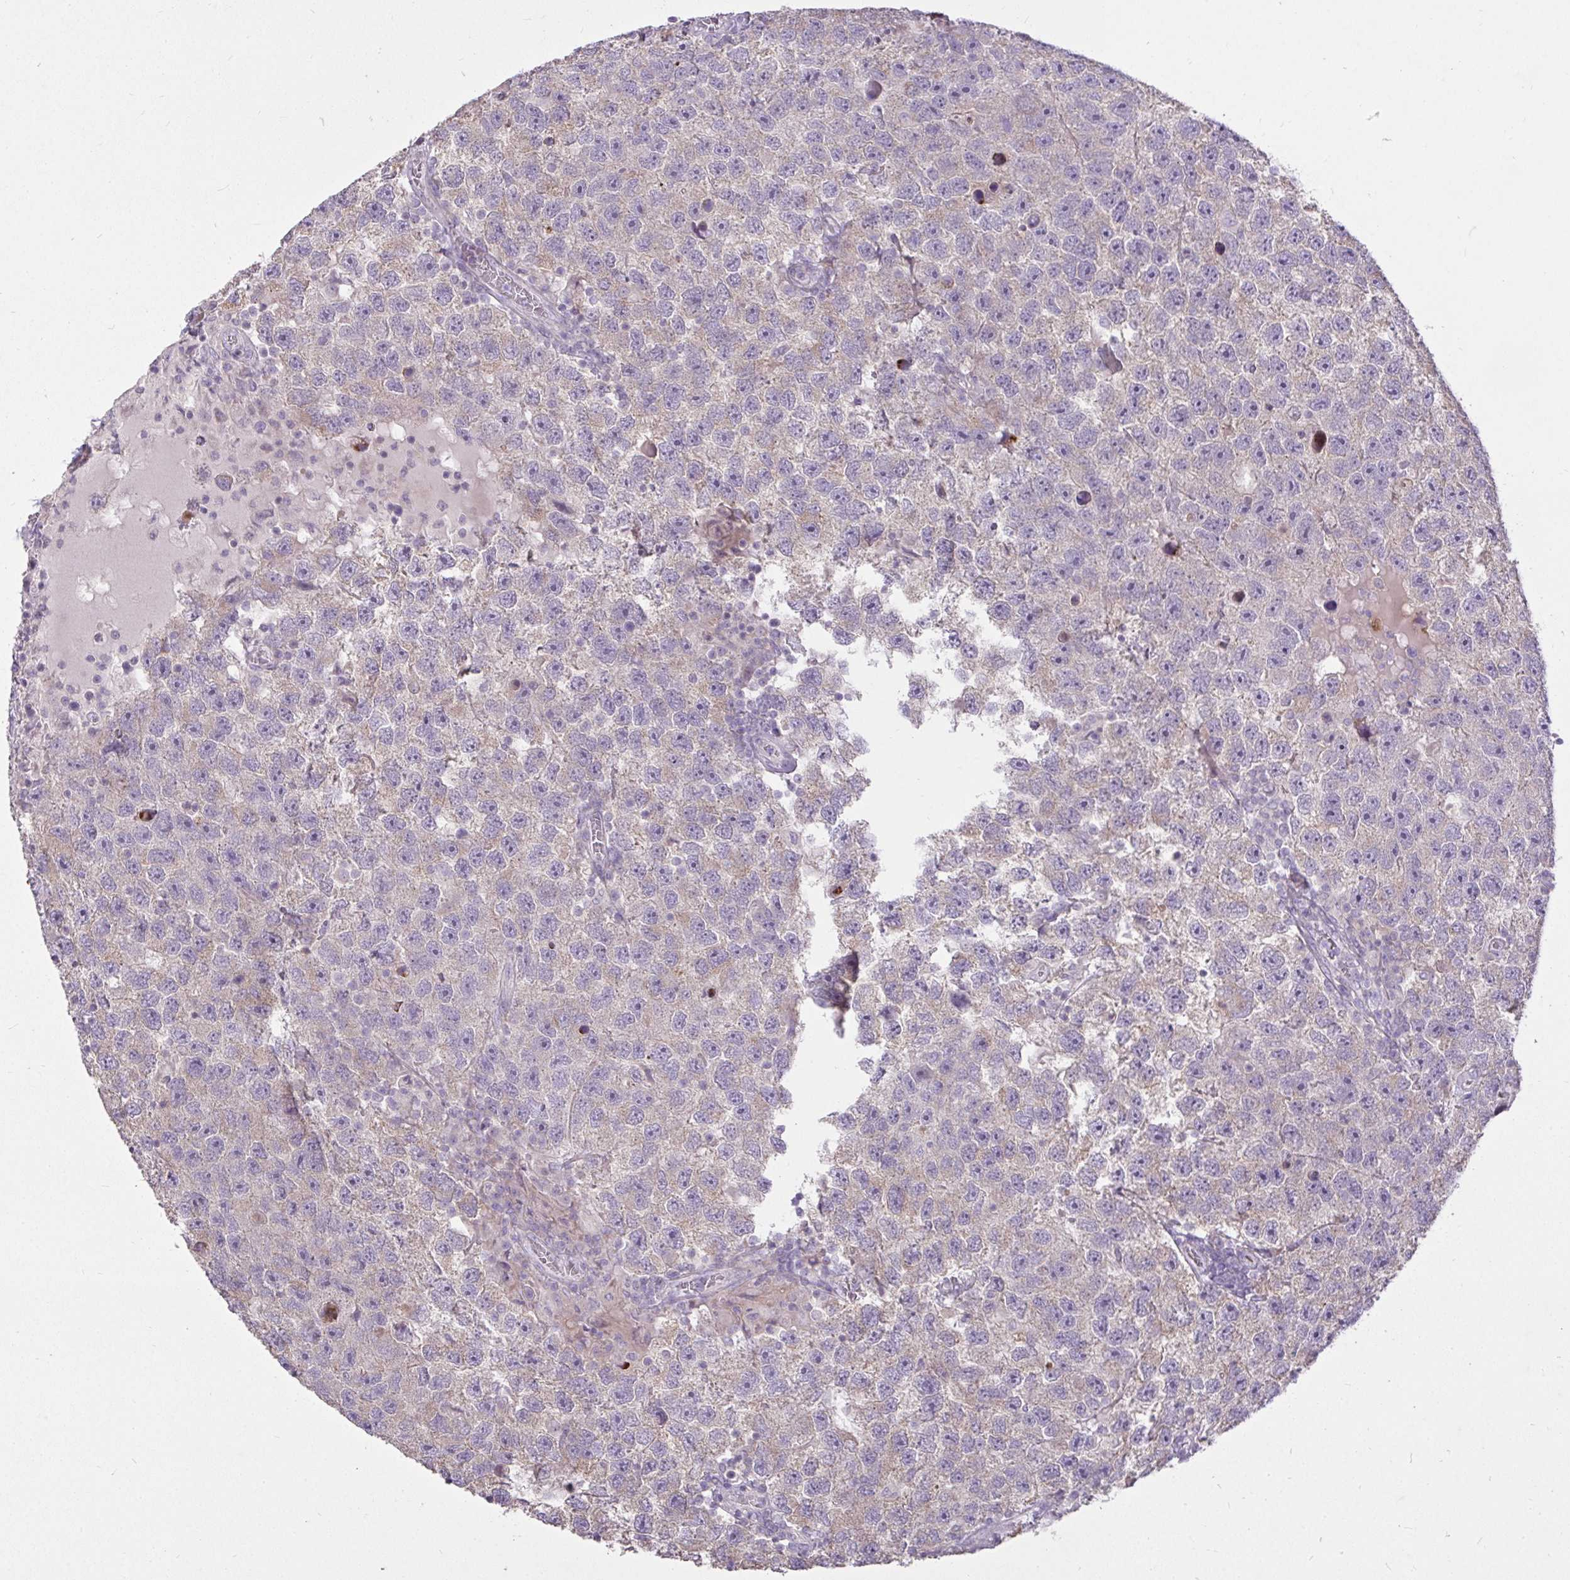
{"staining": {"intensity": "weak", "quantity": "25%-75%", "location": "cytoplasmic/membranous"}, "tissue": "testis cancer", "cell_type": "Tumor cells", "image_type": "cancer", "snomed": [{"axis": "morphology", "description": "Seminoma, NOS"}, {"axis": "topography", "description": "Testis"}], "caption": "This histopathology image exhibits immunohistochemistry staining of human testis cancer (seminoma), with low weak cytoplasmic/membranous expression in approximately 25%-75% of tumor cells.", "gene": "STRIP1", "patient": {"sex": "male", "age": 26}}